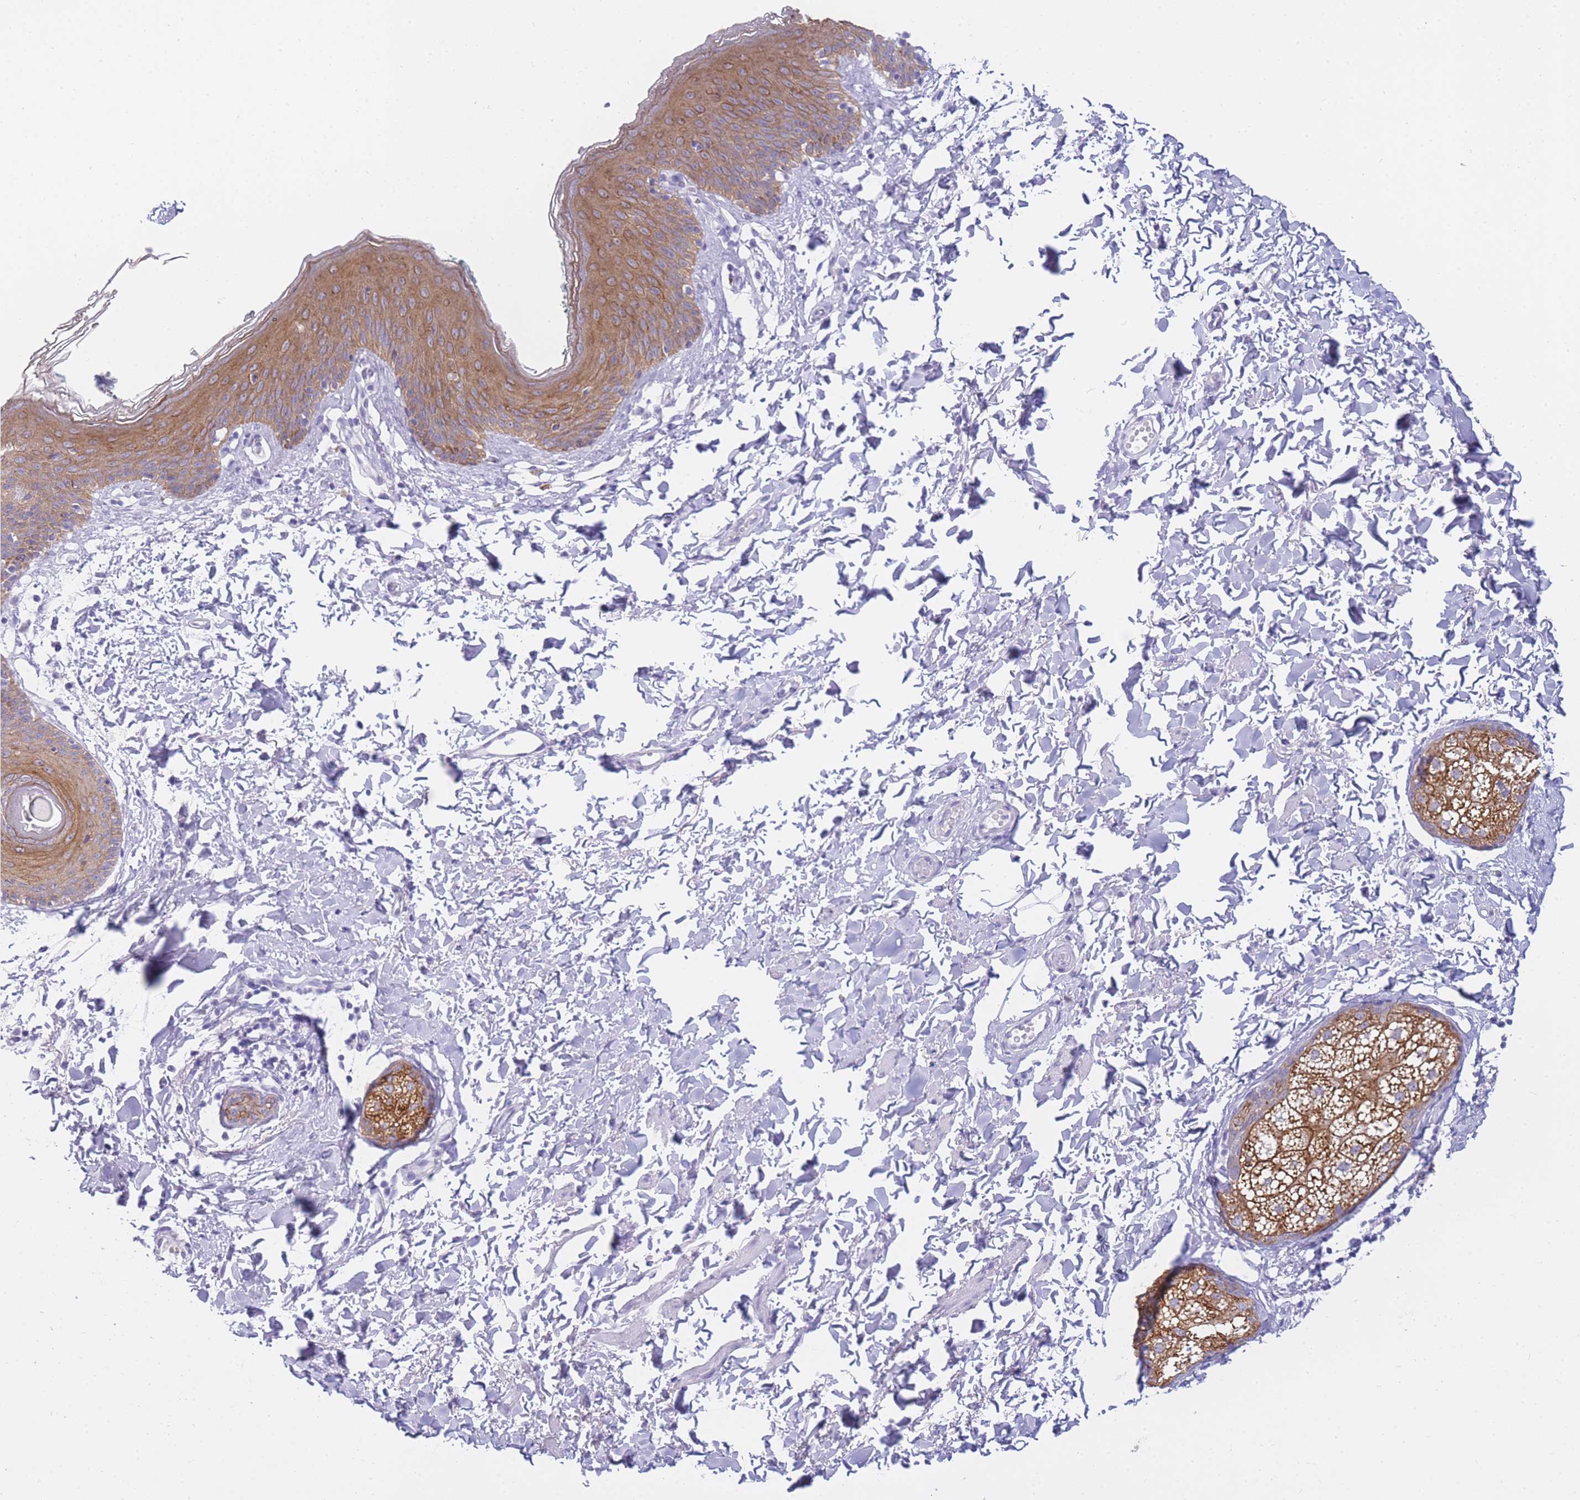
{"staining": {"intensity": "strong", "quantity": ">75%", "location": "cytoplasmic/membranous,nuclear"}, "tissue": "skin", "cell_type": "Epidermal cells", "image_type": "normal", "snomed": [{"axis": "morphology", "description": "Normal tissue, NOS"}, {"axis": "topography", "description": "Vulva"}], "caption": "Skin stained with a brown dye reveals strong cytoplasmic/membranous,nuclear positive positivity in approximately >75% of epidermal cells.", "gene": "FRAT2", "patient": {"sex": "female", "age": 66}}